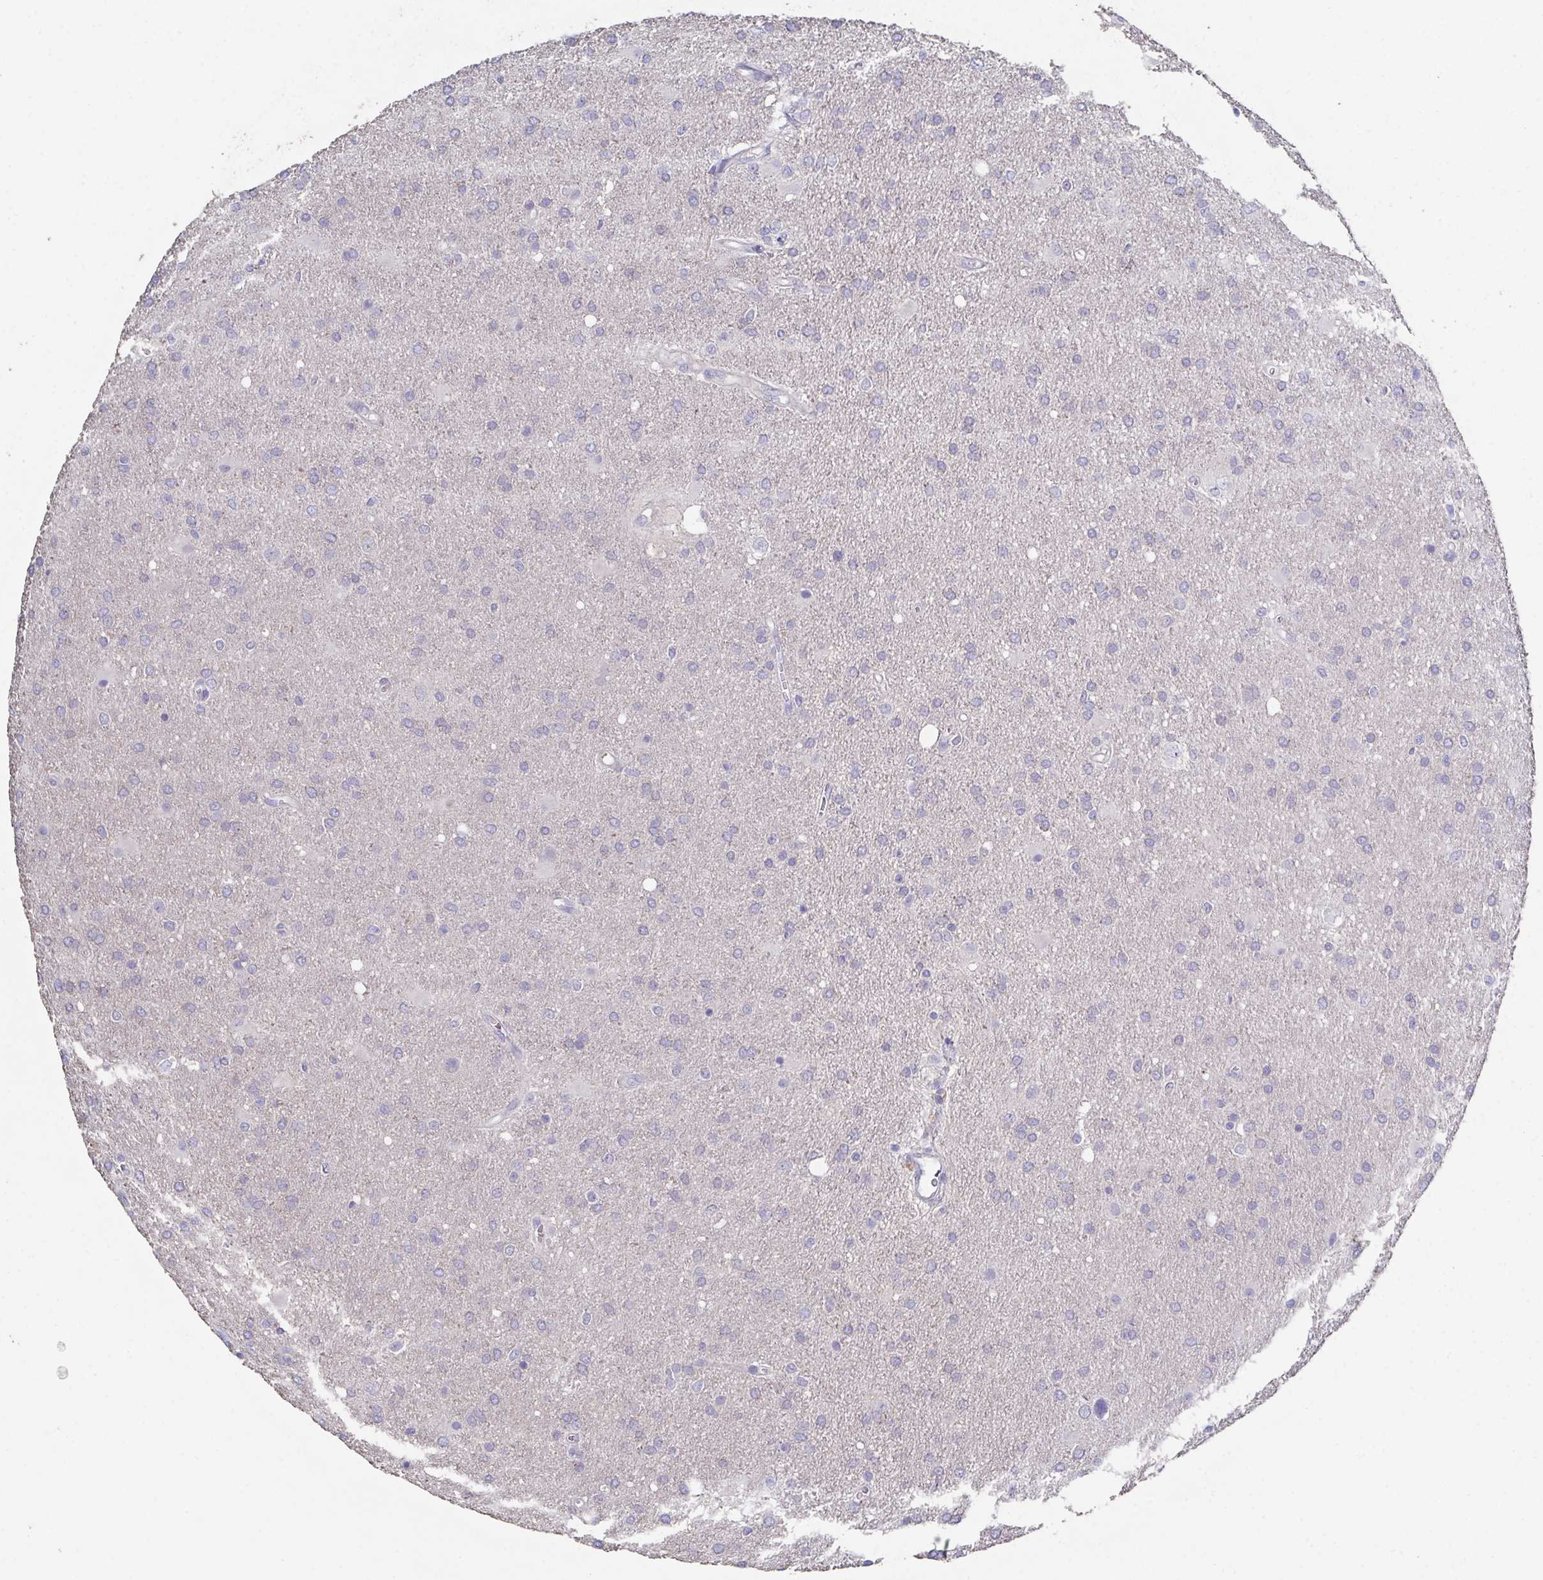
{"staining": {"intensity": "negative", "quantity": "none", "location": "none"}, "tissue": "glioma", "cell_type": "Tumor cells", "image_type": "cancer", "snomed": [{"axis": "morphology", "description": "Glioma, malignant, Low grade"}, {"axis": "topography", "description": "Brain"}], "caption": "An immunohistochemistry (IHC) image of glioma is shown. There is no staining in tumor cells of glioma.", "gene": "SSC4D", "patient": {"sex": "male", "age": 66}}